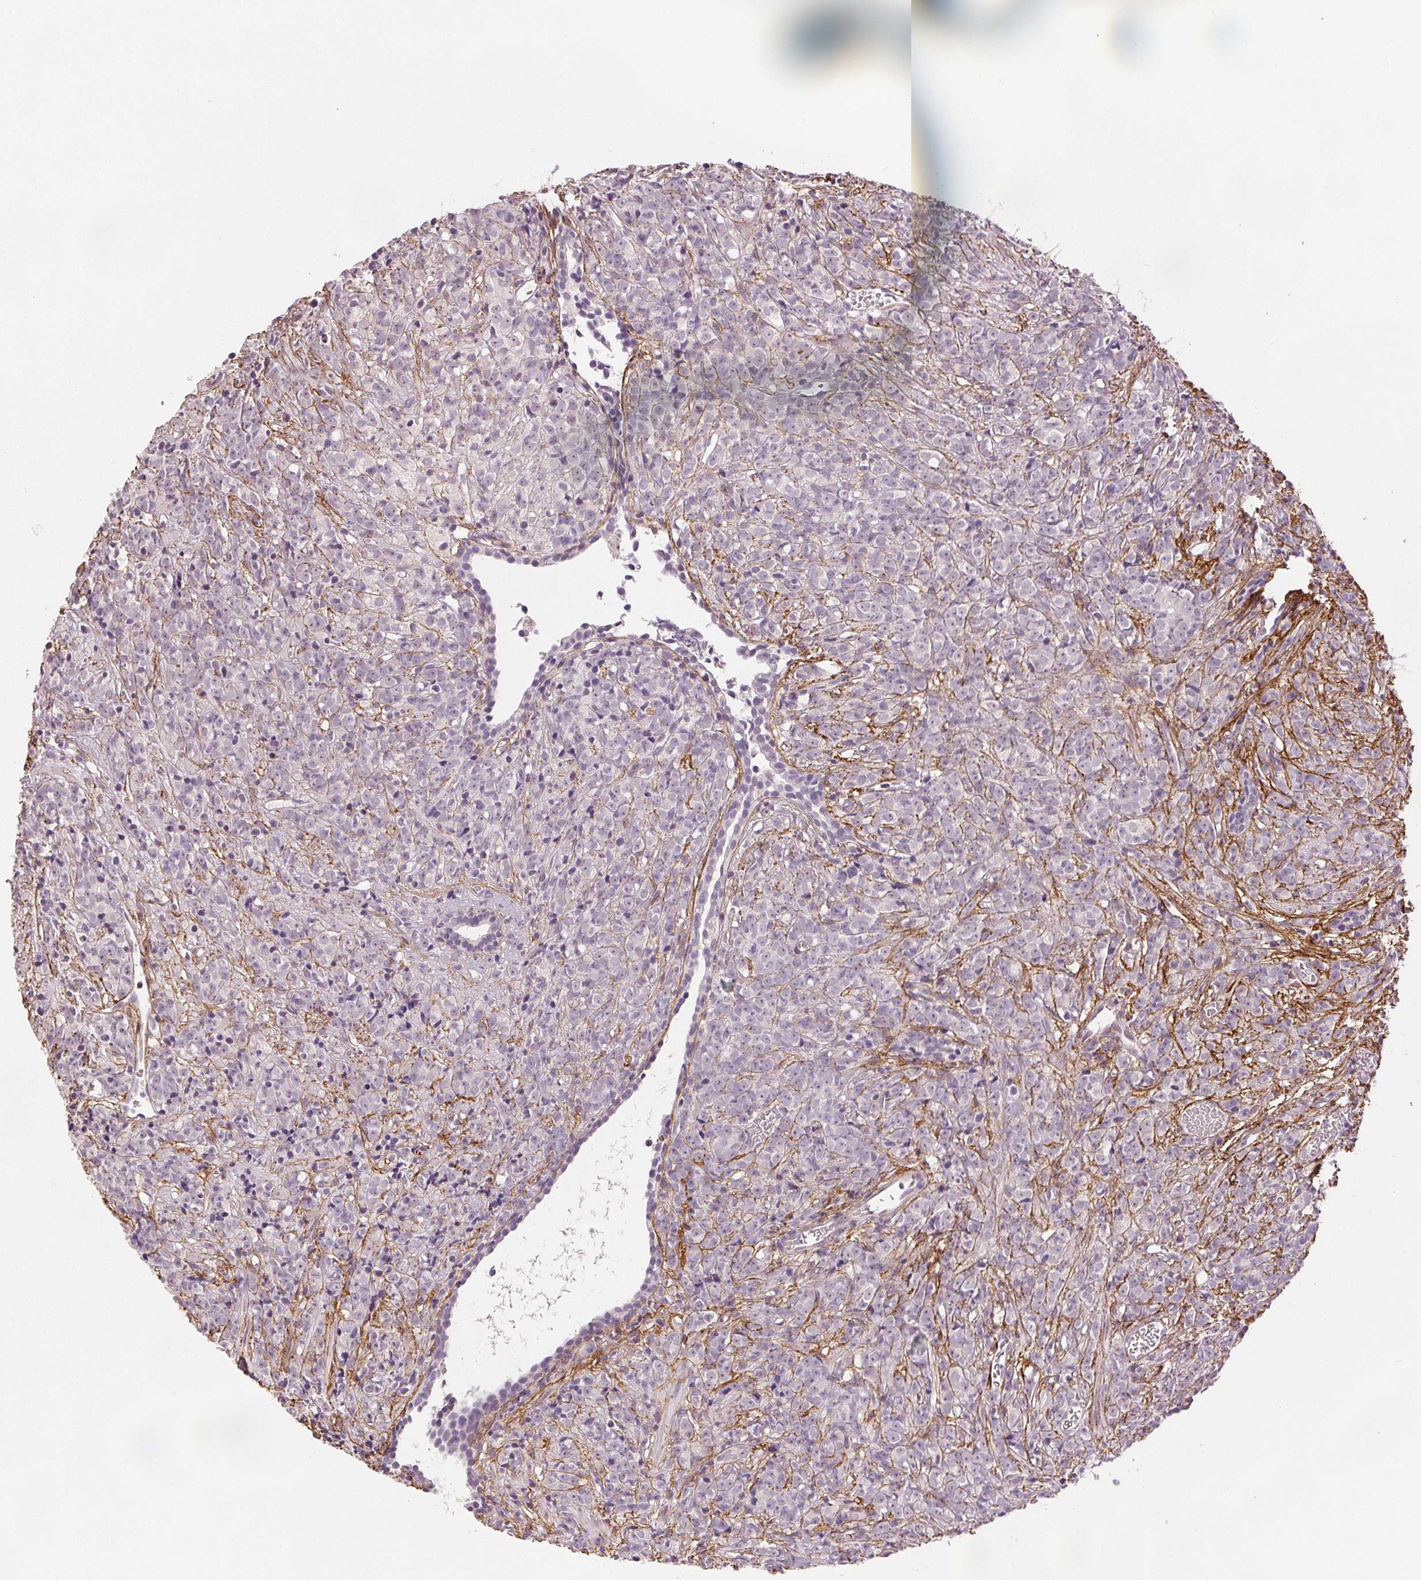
{"staining": {"intensity": "negative", "quantity": "none", "location": "none"}, "tissue": "prostate cancer", "cell_type": "Tumor cells", "image_type": "cancer", "snomed": [{"axis": "morphology", "description": "Adenocarcinoma, High grade"}, {"axis": "topography", "description": "Prostate"}], "caption": "A high-resolution photomicrograph shows IHC staining of prostate cancer (adenocarcinoma (high-grade)), which displays no significant expression in tumor cells.", "gene": "FBN1", "patient": {"sex": "male", "age": 81}}